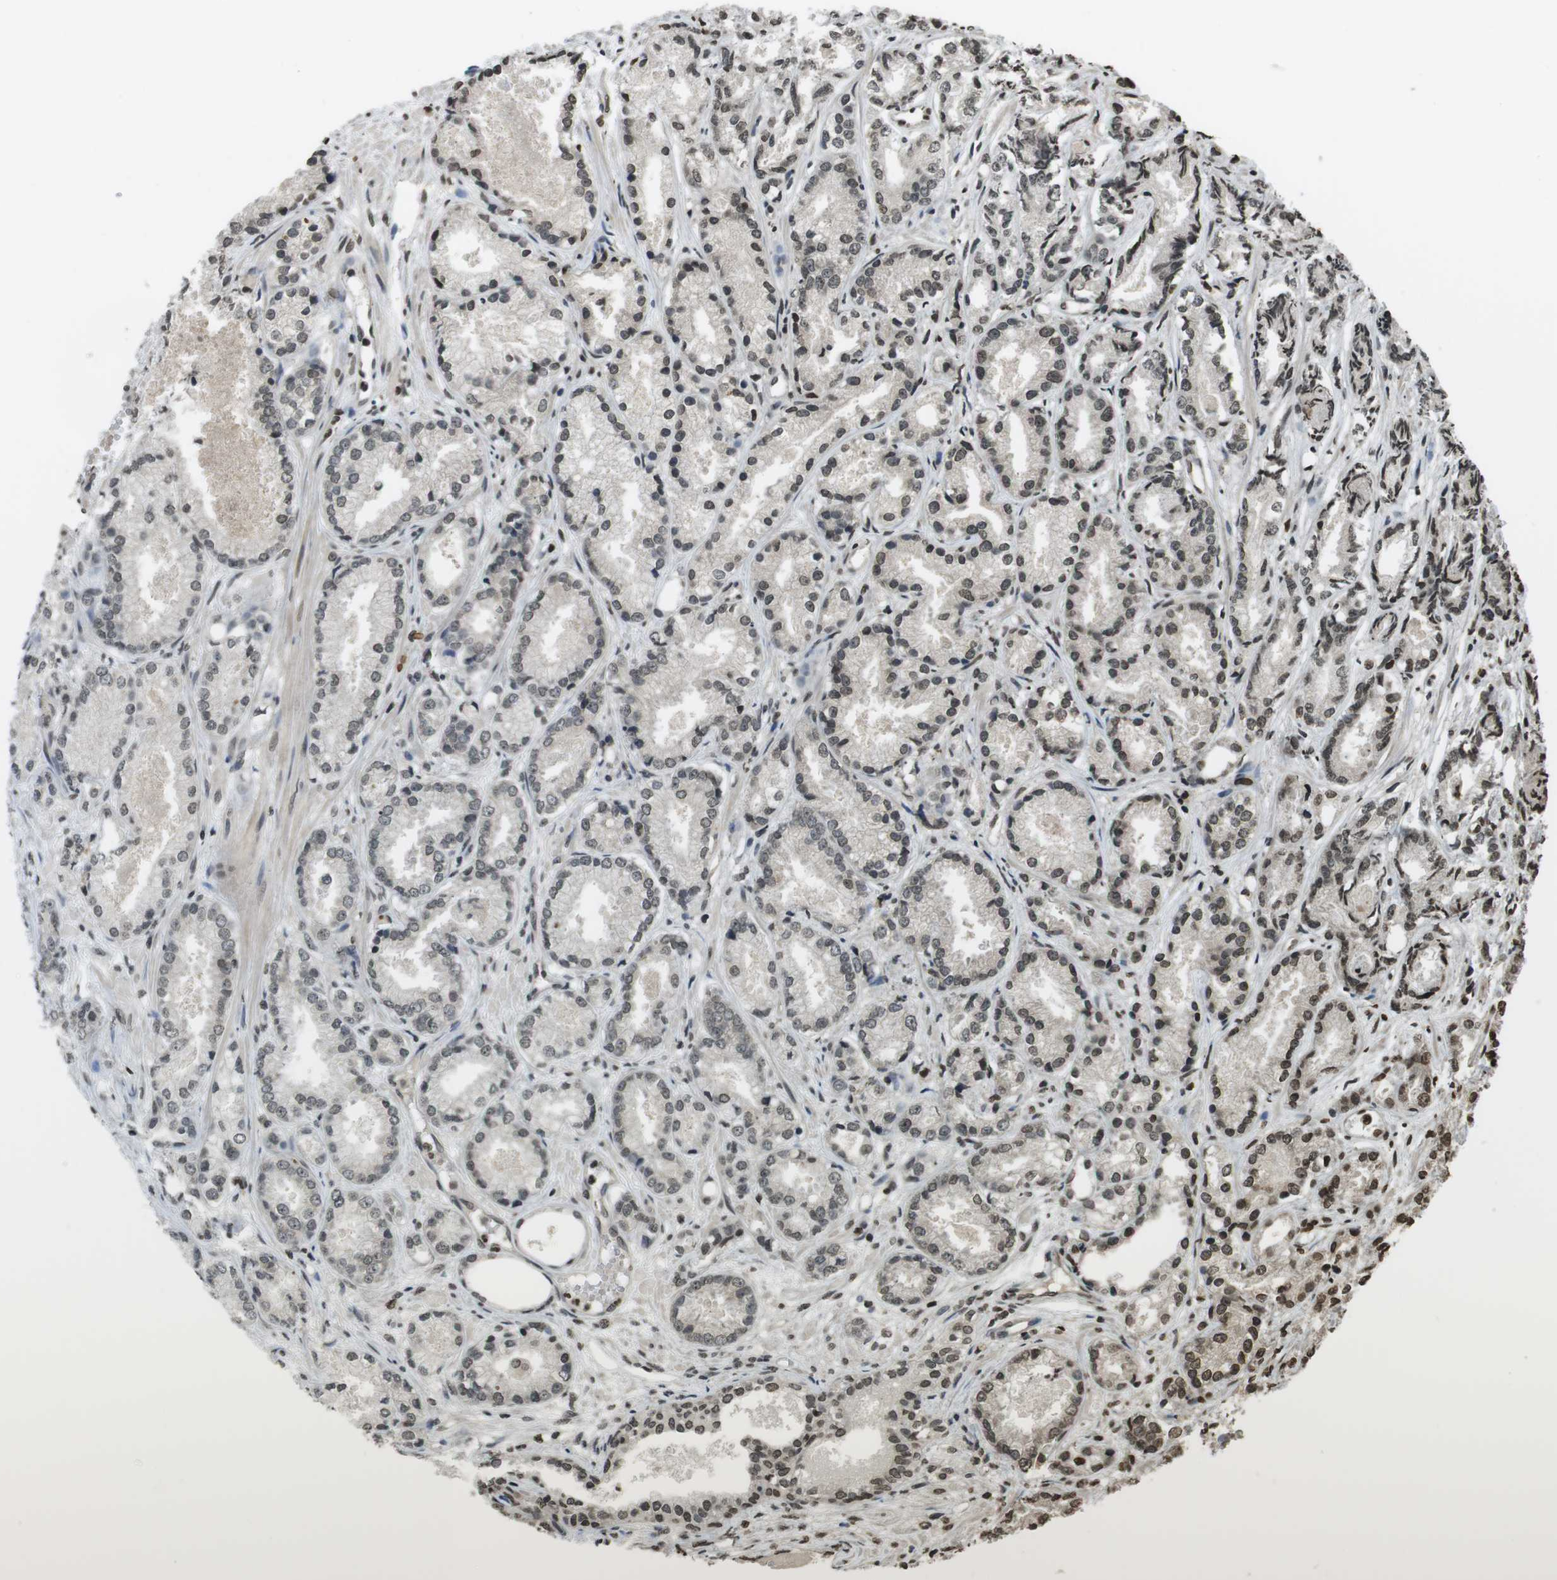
{"staining": {"intensity": "moderate", "quantity": "25%-75%", "location": "nuclear"}, "tissue": "prostate cancer", "cell_type": "Tumor cells", "image_type": "cancer", "snomed": [{"axis": "morphology", "description": "Adenocarcinoma, Low grade"}, {"axis": "topography", "description": "Prostate"}], "caption": "Immunohistochemistry (IHC) of prostate cancer demonstrates medium levels of moderate nuclear positivity in about 25%-75% of tumor cells.", "gene": "MAF", "patient": {"sex": "male", "age": 72}}